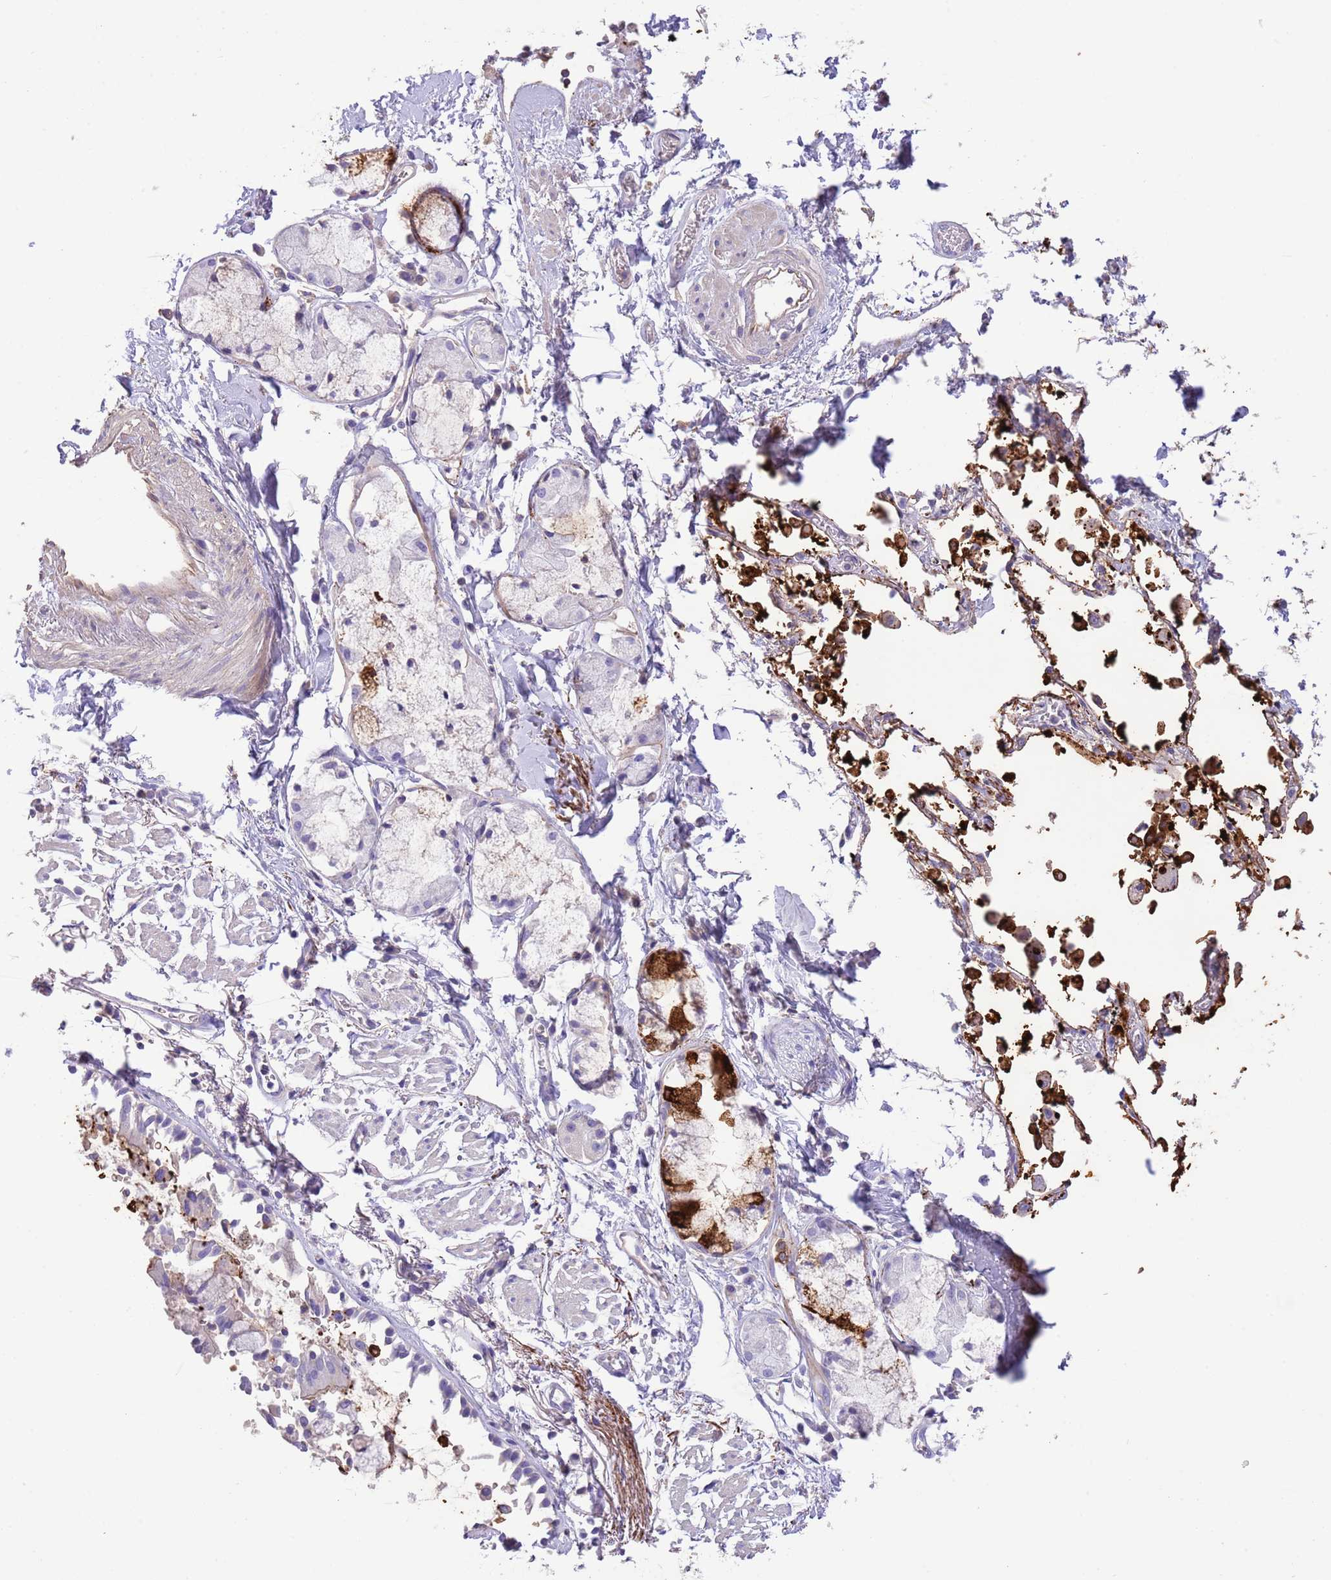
{"staining": {"intensity": "negative", "quantity": "none", "location": "none"}, "tissue": "soft tissue", "cell_type": "Fibroblasts", "image_type": "normal", "snomed": [{"axis": "morphology", "description": "Normal tissue, NOS"}, {"axis": "topography", "description": "Cartilage tissue"}], "caption": "High power microscopy histopathology image of an immunohistochemistry (IHC) micrograph of unremarkable soft tissue, revealing no significant staining in fibroblasts. (Brightfield microscopy of DAB (3,3'-diaminobenzidine) immunohistochemistry at high magnification).", "gene": "SFTPA1", "patient": {"sex": "male", "age": 73}}